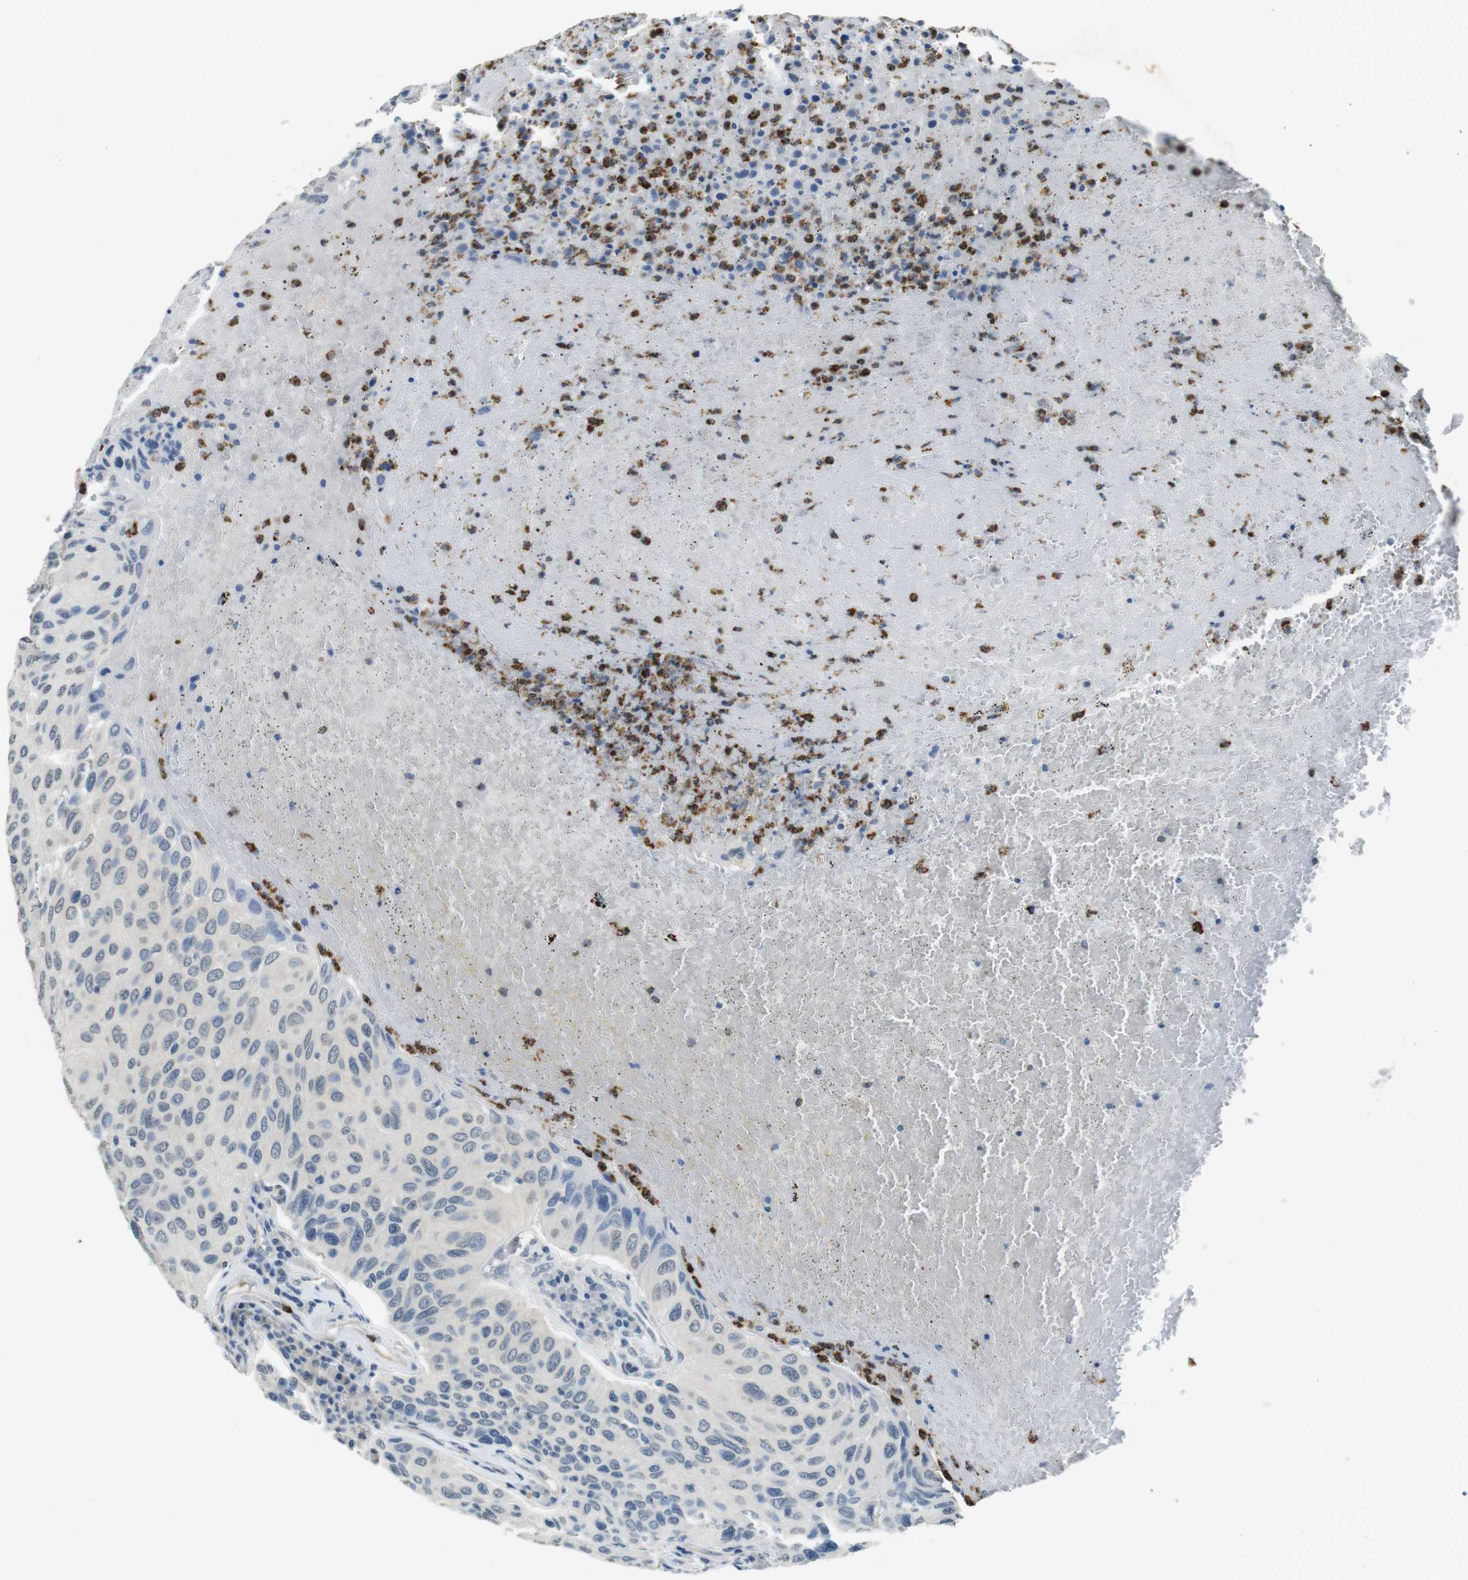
{"staining": {"intensity": "negative", "quantity": "none", "location": "none"}, "tissue": "urothelial cancer", "cell_type": "Tumor cells", "image_type": "cancer", "snomed": [{"axis": "morphology", "description": "Urothelial carcinoma, High grade"}, {"axis": "topography", "description": "Urinary bladder"}], "caption": "High power microscopy micrograph of an IHC histopathology image of urothelial cancer, revealing no significant expression in tumor cells.", "gene": "GZMM", "patient": {"sex": "male", "age": 66}}